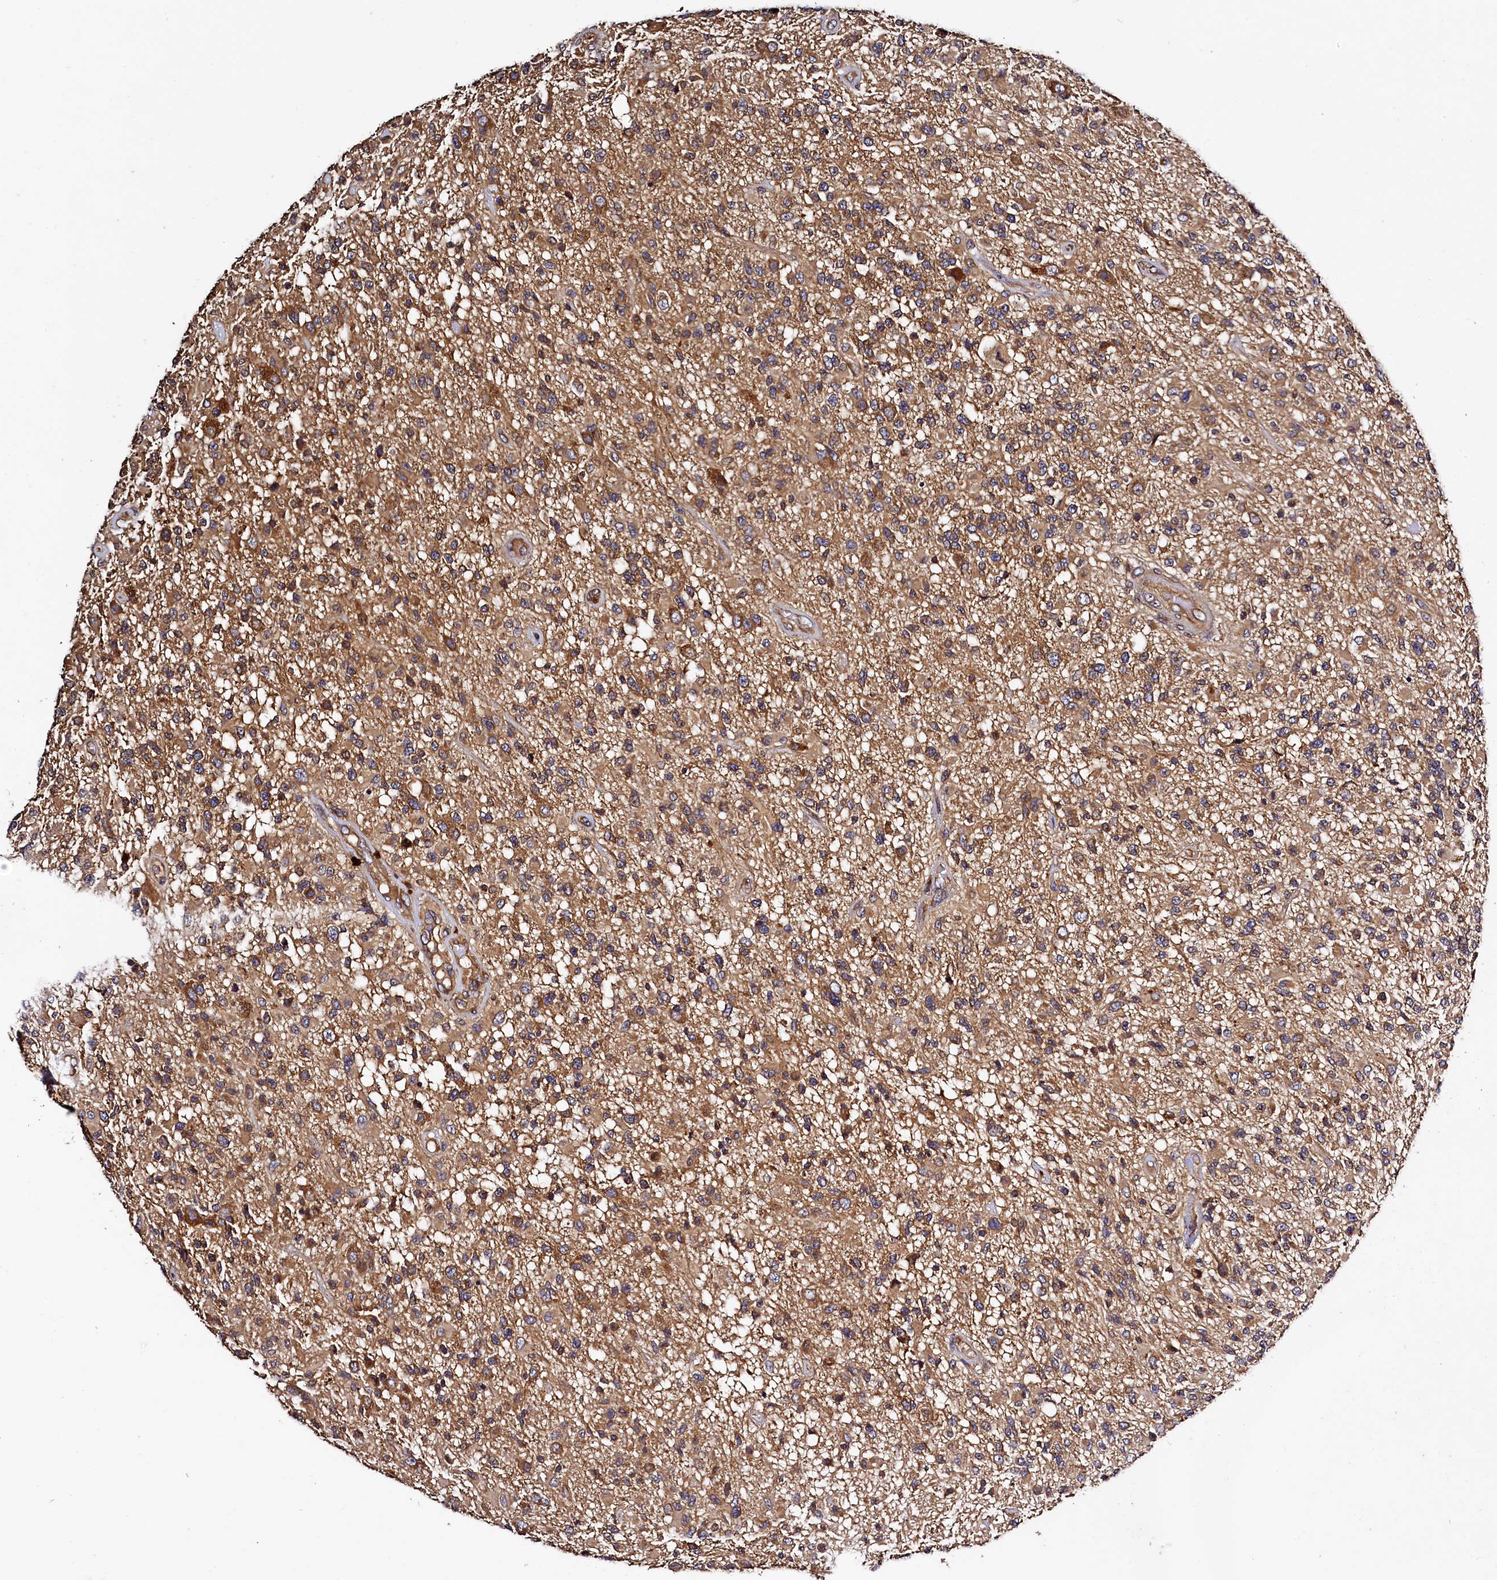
{"staining": {"intensity": "moderate", "quantity": ">75%", "location": "cytoplasmic/membranous"}, "tissue": "glioma", "cell_type": "Tumor cells", "image_type": "cancer", "snomed": [{"axis": "morphology", "description": "Glioma, malignant, High grade"}, {"axis": "morphology", "description": "Glioblastoma, NOS"}, {"axis": "topography", "description": "Brain"}], "caption": "This is an image of IHC staining of glioblastoma, which shows moderate staining in the cytoplasmic/membranous of tumor cells.", "gene": "KLC2", "patient": {"sex": "male", "age": 60}}